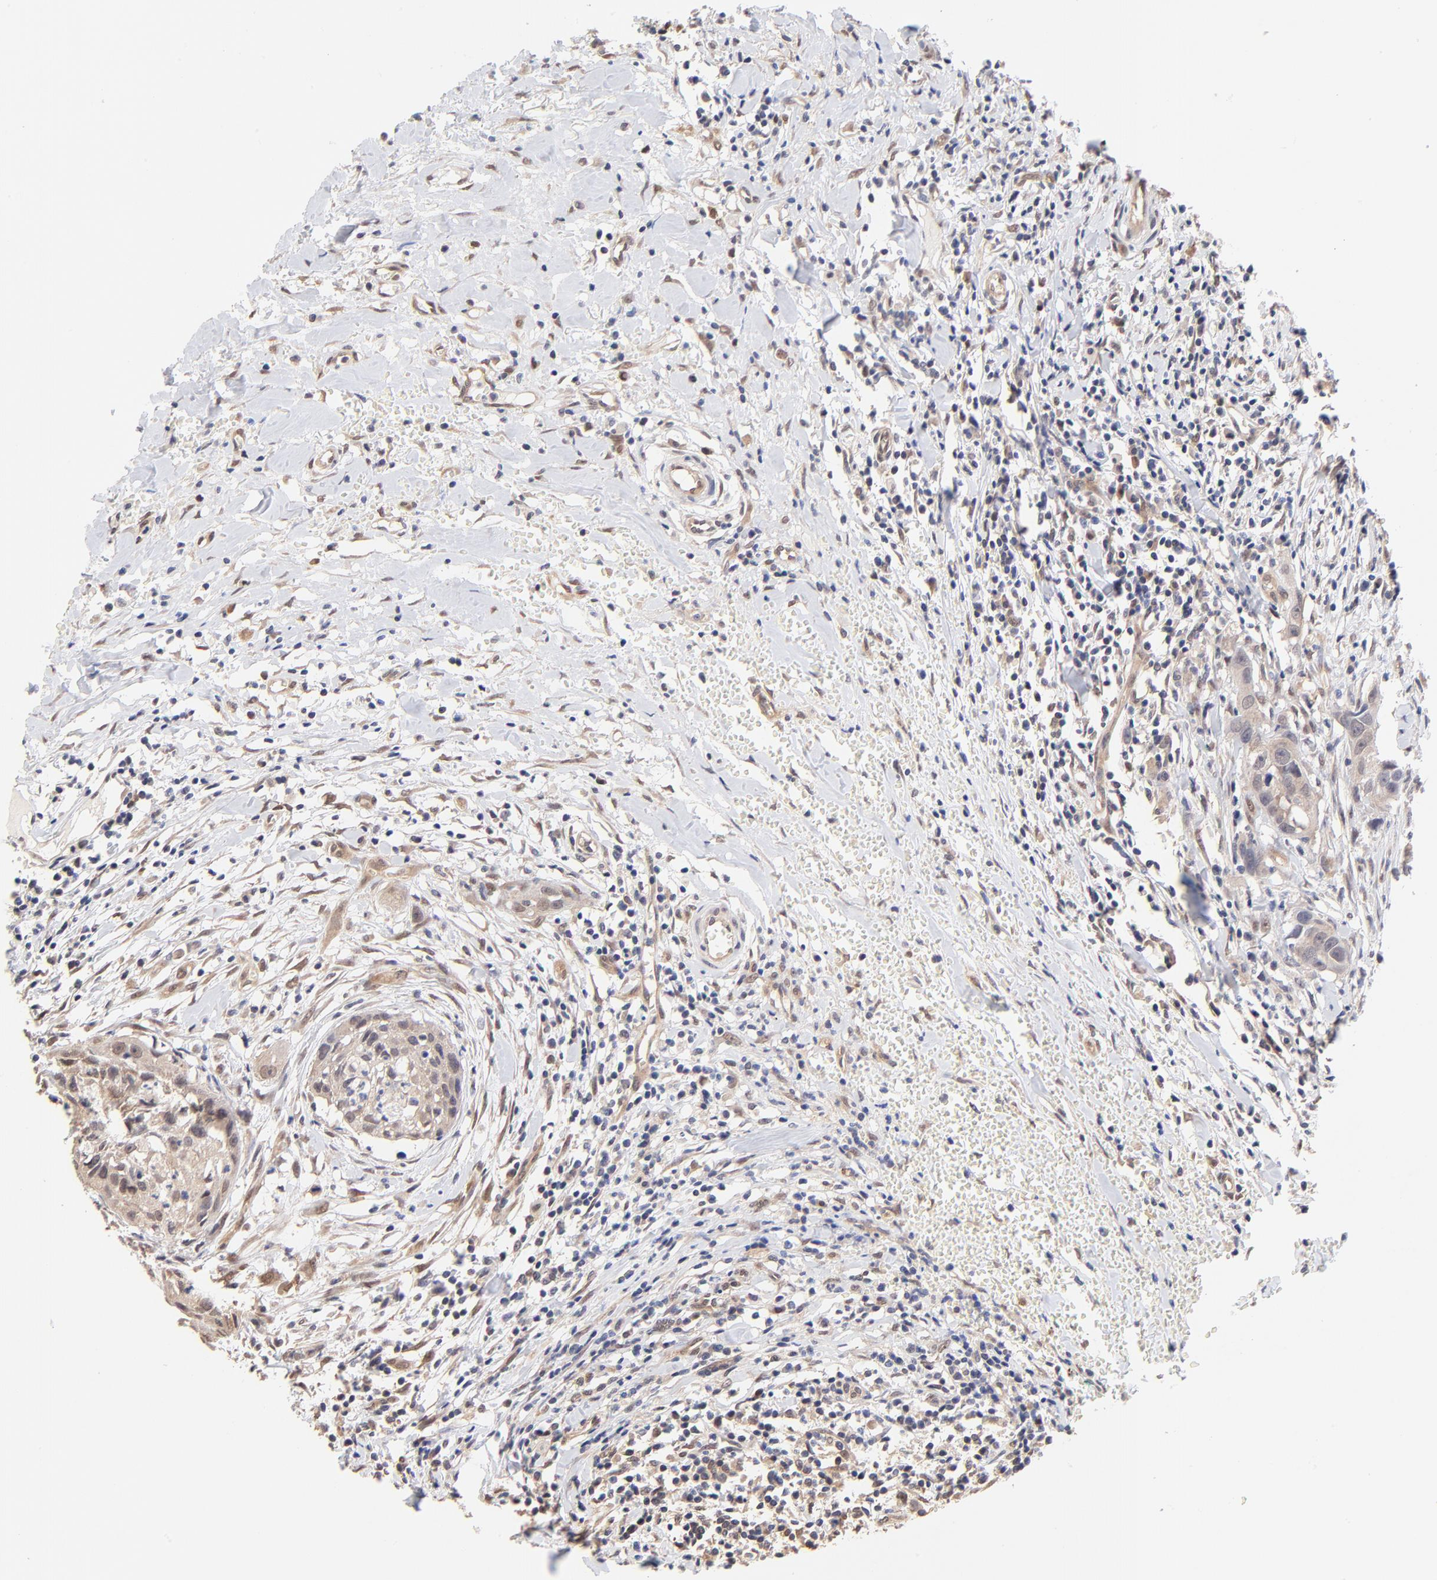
{"staining": {"intensity": "weak", "quantity": "25%-75%", "location": "cytoplasmic/membranous,nuclear"}, "tissue": "head and neck cancer", "cell_type": "Tumor cells", "image_type": "cancer", "snomed": [{"axis": "morphology", "description": "Squamous cell carcinoma, NOS"}, {"axis": "topography", "description": "Head-Neck"}], "caption": "Head and neck squamous cell carcinoma was stained to show a protein in brown. There is low levels of weak cytoplasmic/membranous and nuclear staining in about 25%-75% of tumor cells.", "gene": "TXNL1", "patient": {"sex": "male", "age": 64}}